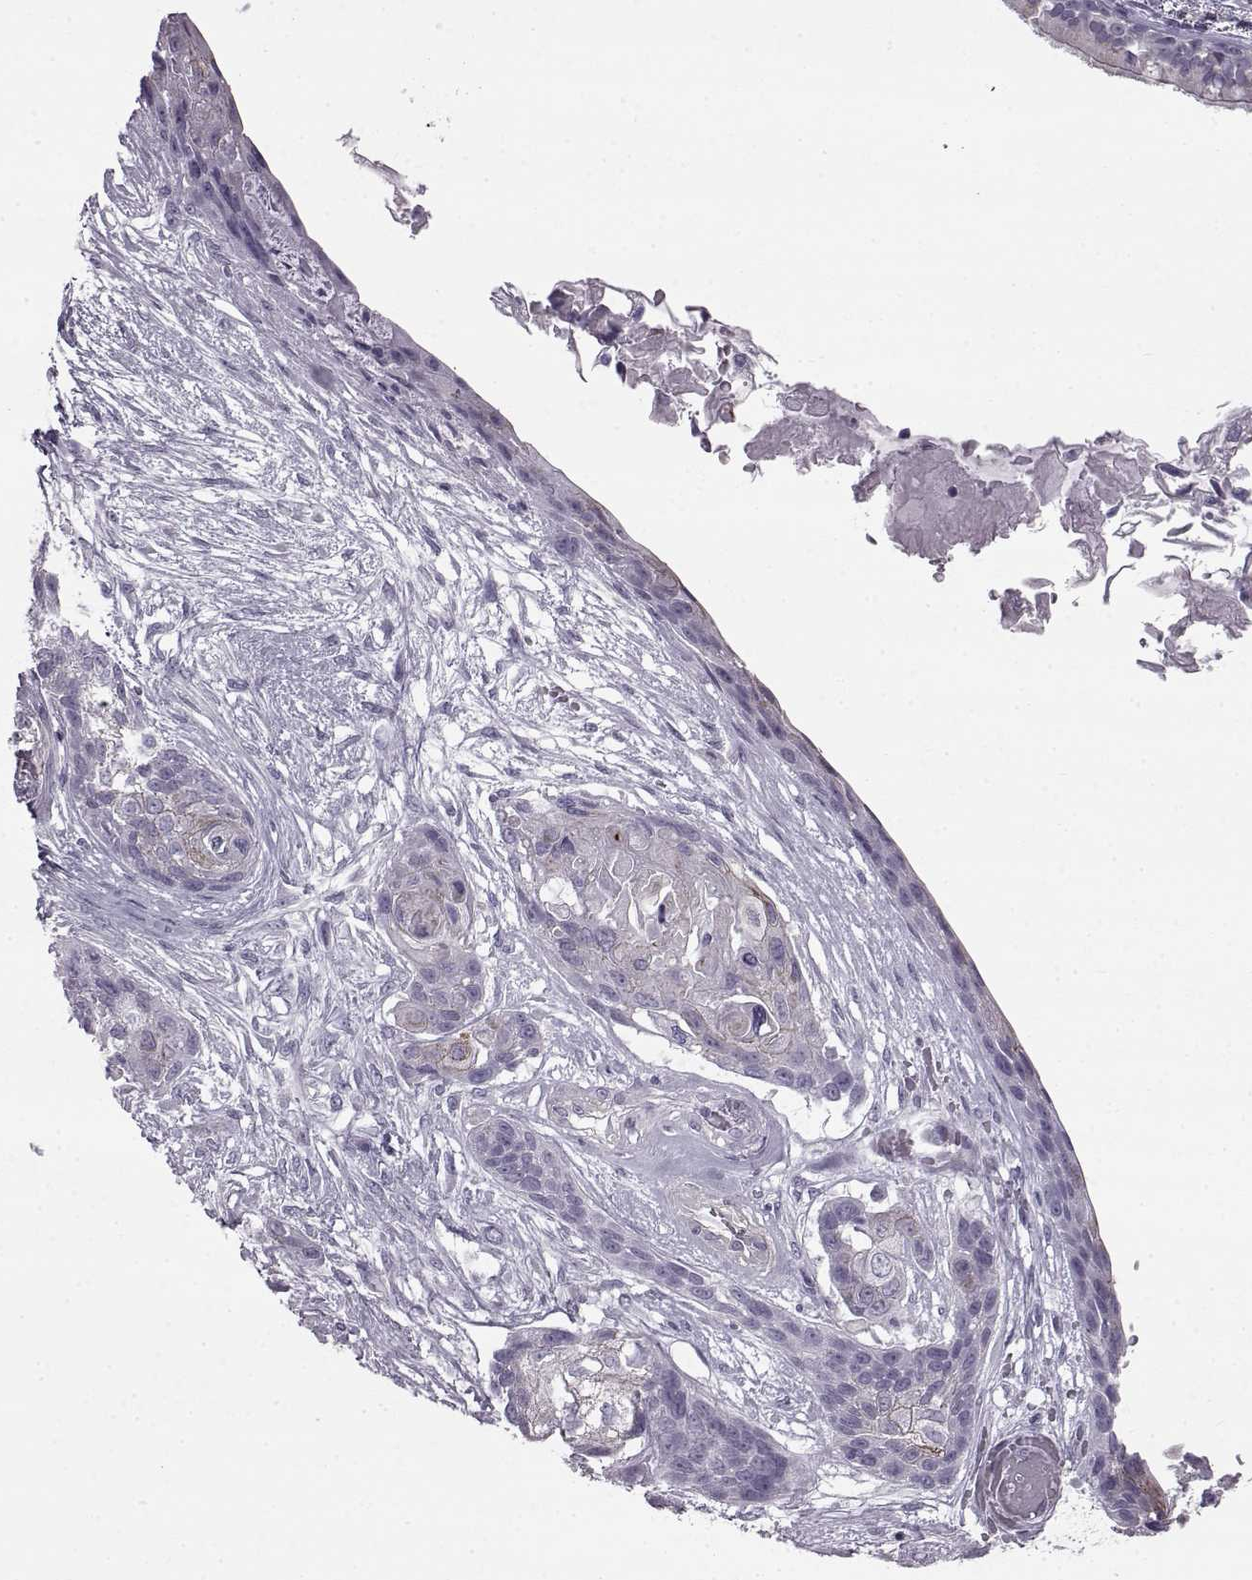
{"staining": {"intensity": "negative", "quantity": "none", "location": "none"}, "tissue": "lung cancer", "cell_type": "Tumor cells", "image_type": "cancer", "snomed": [{"axis": "morphology", "description": "Squamous cell carcinoma, NOS"}, {"axis": "topography", "description": "Lung"}], "caption": "Human squamous cell carcinoma (lung) stained for a protein using IHC exhibits no staining in tumor cells.", "gene": "SLC28A2", "patient": {"sex": "male", "age": 69}}